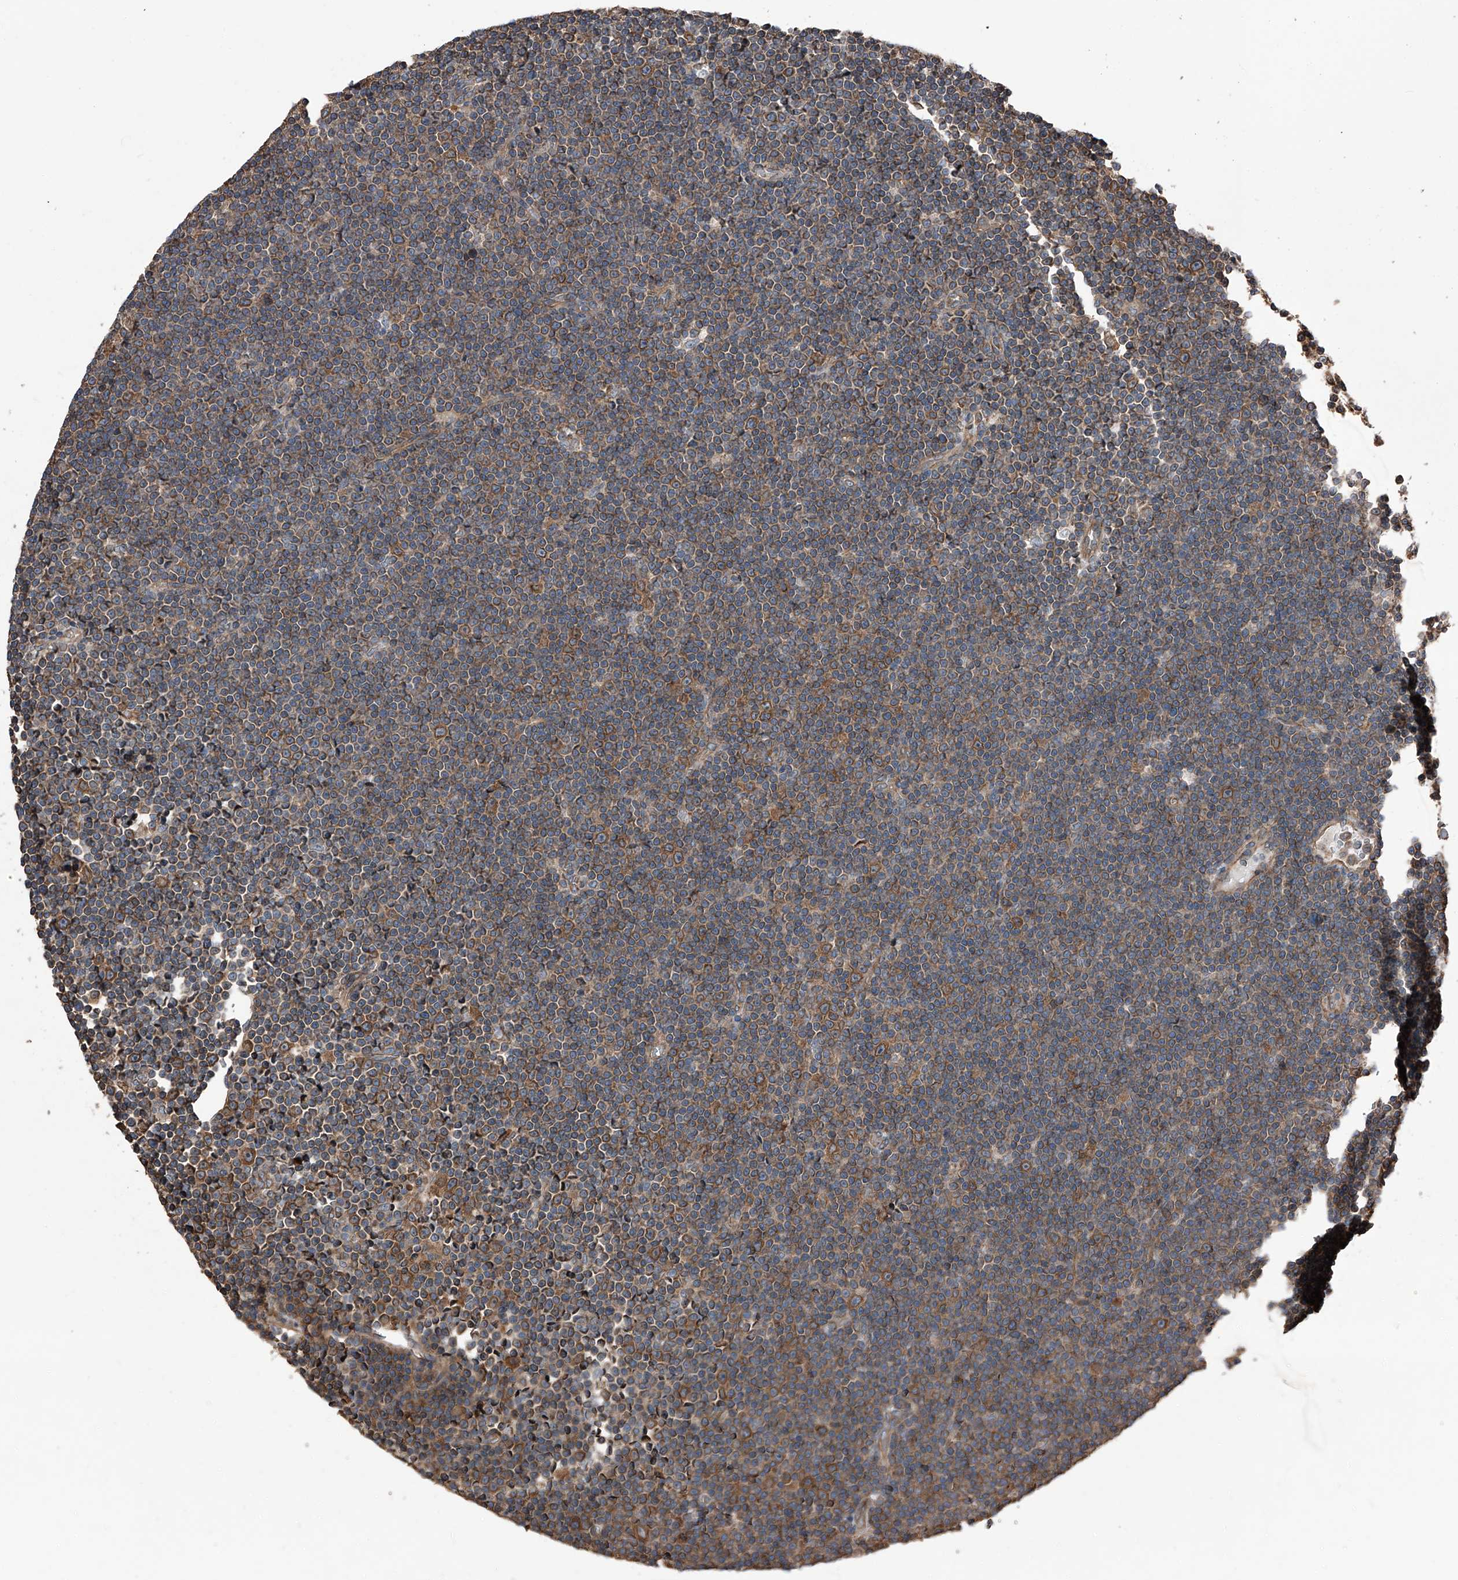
{"staining": {"intensity": "moderate", "quantity": "<25%", "location": "cytoplasmic/membranous"}, "tissue": "lymphoma", "cell_type": "Tumor cells", "image_type": "cancer", "snomed": [{"axis": "morphology", "description": "Malignant lymphoma, non-Hodgkin's type, Low grade"}, {"axis": "topography", "description": "Lymph node"}], "caption": "Immunohistochemical staining of low-grade malignant lymphoma, non-Hodgkin's type demonstrates low levels of moderate cytoplasmic/membranous protein staining in approximately <25% of tumor cells.", "gene": "KCNJ2", "patient": {"sex": "female", "age": 67}}